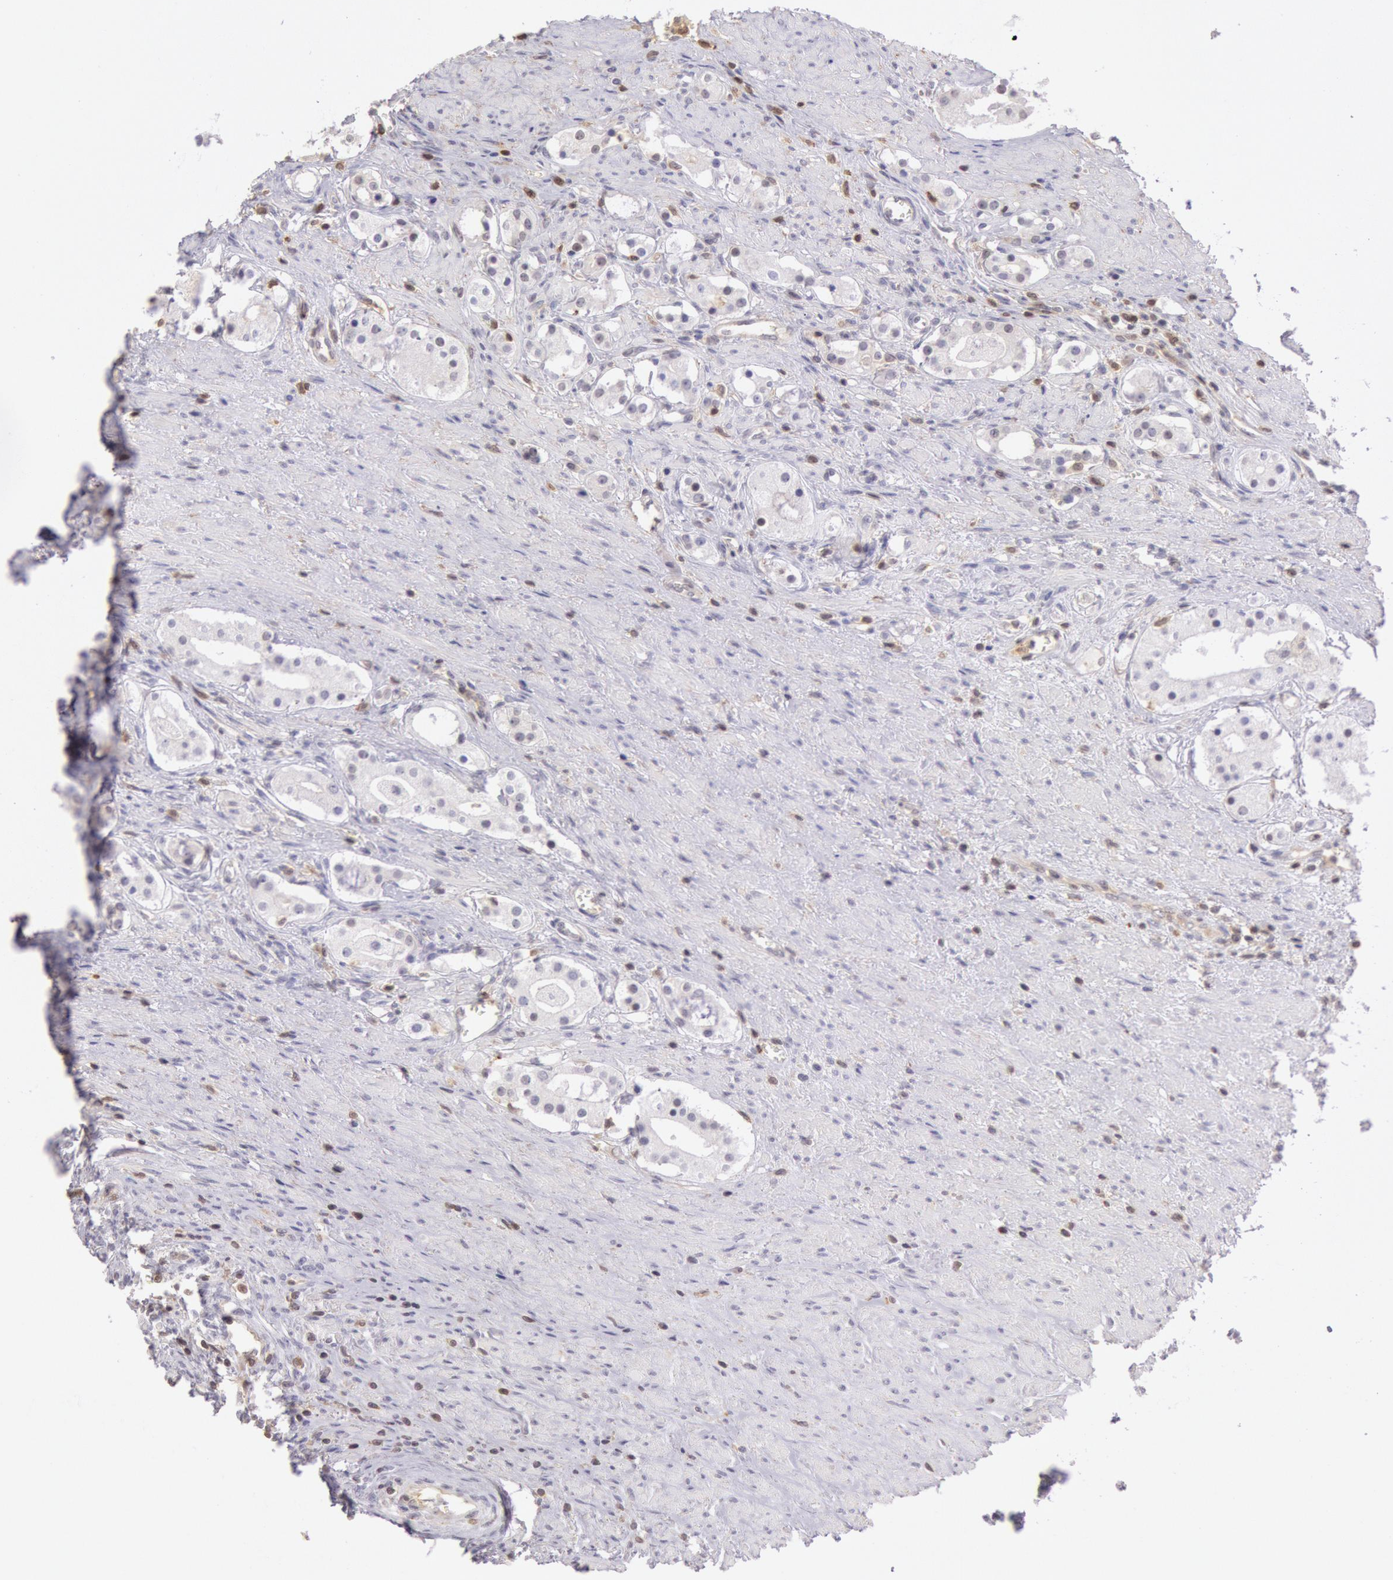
{"staining": {"intensity": "weak", "quantity": "<25%", "location": "nuclear"}, "tissue": "prostate cancer", "cell_type": "Tumor cells", "image_type": "cancer", "snomed": [{"axis": "morphology", "description": "Adenocarcinoma, Medium grade"}, {"axis": "topography", "description": "Prostate"}], "caption": "Protein analysis of adenocarcinoma (medium-grade) (prostate) reveals no significant positivity in tumor cells. (Immunohistochemistry, brightfield microscopy, high magnification).", "gene": "HIF1A", "patient": {"sex": "male", "age": 73}}